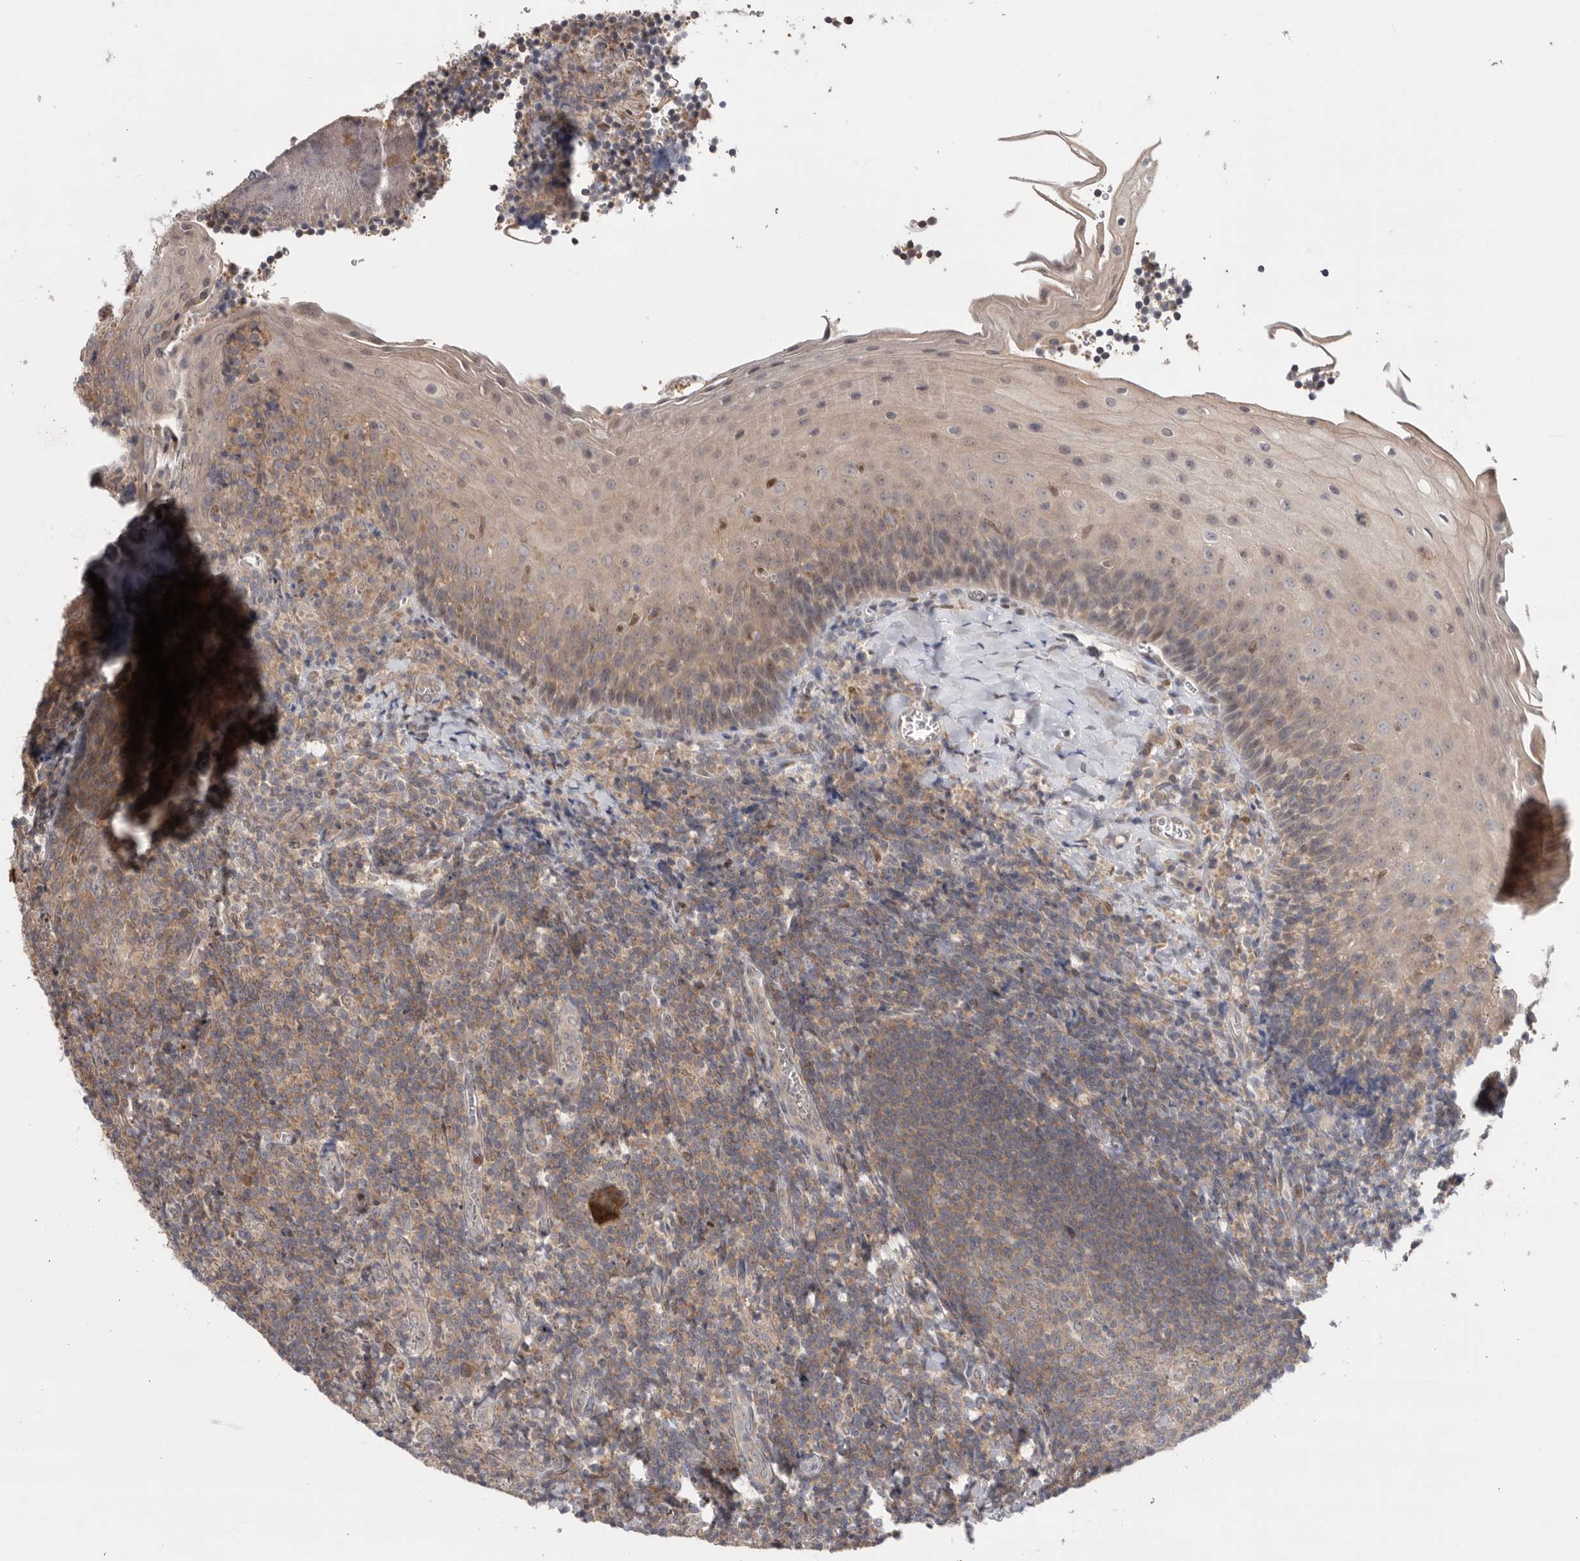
{"staining": {"intensity": "weak", "quantity": ">75%", "location": "cytoplasmic/membranous"}, "tissue": "tonsil", "cell_type": "Germinal center cells", "image_type": "normal", "snomed": [{"axis": "morphology", "description": "Normal tissue, NOS"}, {"axis": "topography", "description": "Tonsil"}], "caption": "A high-resolution micrograph shows immunohistochemistry staining of normal tonsil, which exhibits weak cytoplasmic/membranous positivity in about >75% of germinal center cells. Nuclei are stained in blue.", "gene": "KLK5", "patient": {"sex": "male", "age": 27}}